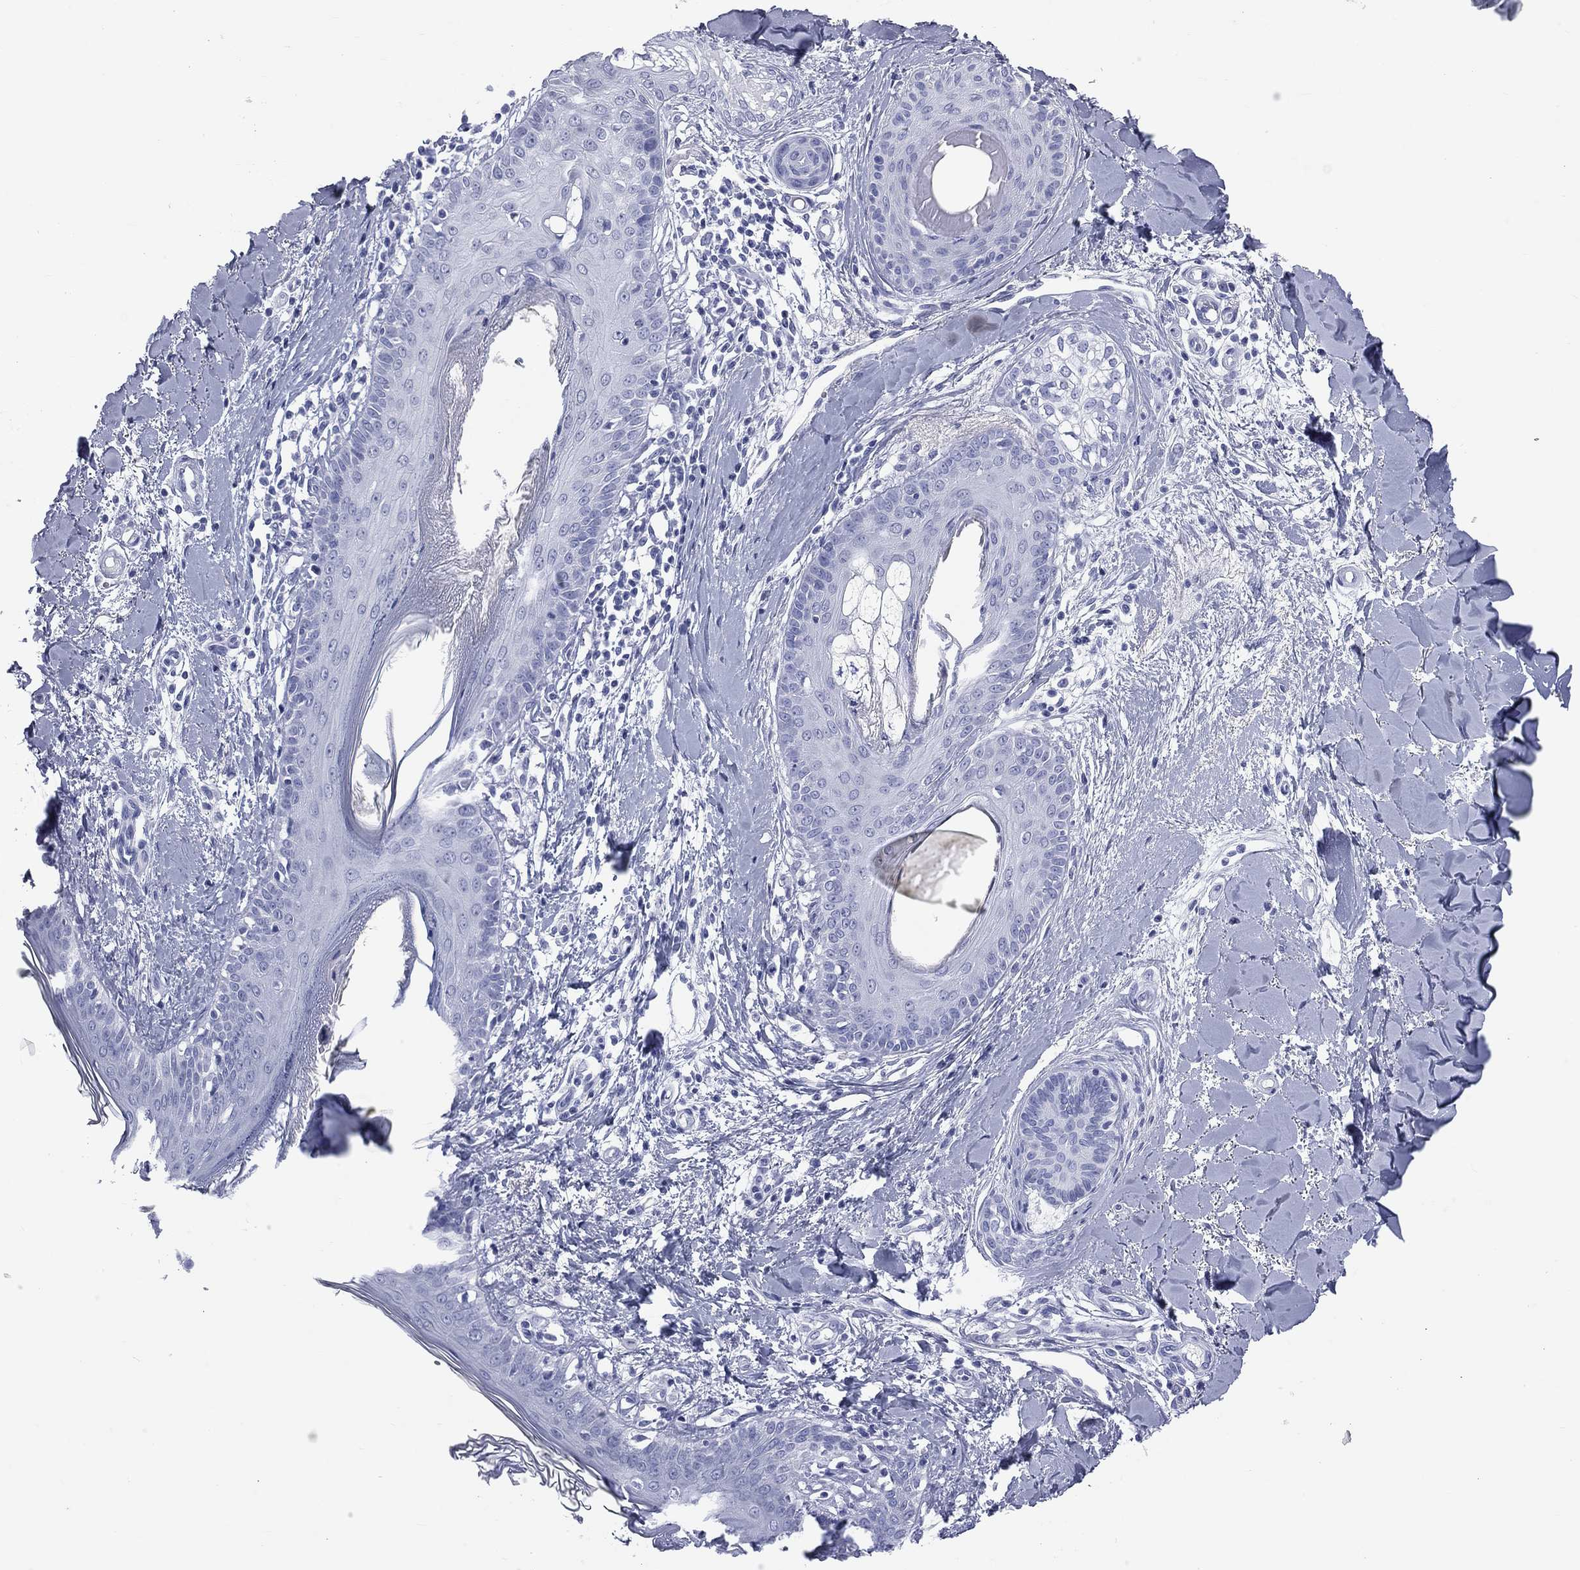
{"staining": {"intensity": "negative", "quantity": "none", "location": "none"}, "tissue": "skin", "cell_type": "Fibroblasts", "image_type": "normal", "snomed": [{"axis": "morphology", "description": "Normal tissue, NOS"}, {"axis": "morphology", "description": "Malignant melanoma, NOS"}, {"axis": "topography", "description": "Skin"}], "caption": "A micrograph of skin stained for a protein demonstrates no brown staining in fibroblasts. (Stains: DAB (3,3'-diaminobenzidine) immunohistochemistry with hematoxylin counter stain, Microscopy: brightfield microscopy at high magnification).", "gene": "MLN", "patient": {"sex": "female", "age": 34}}